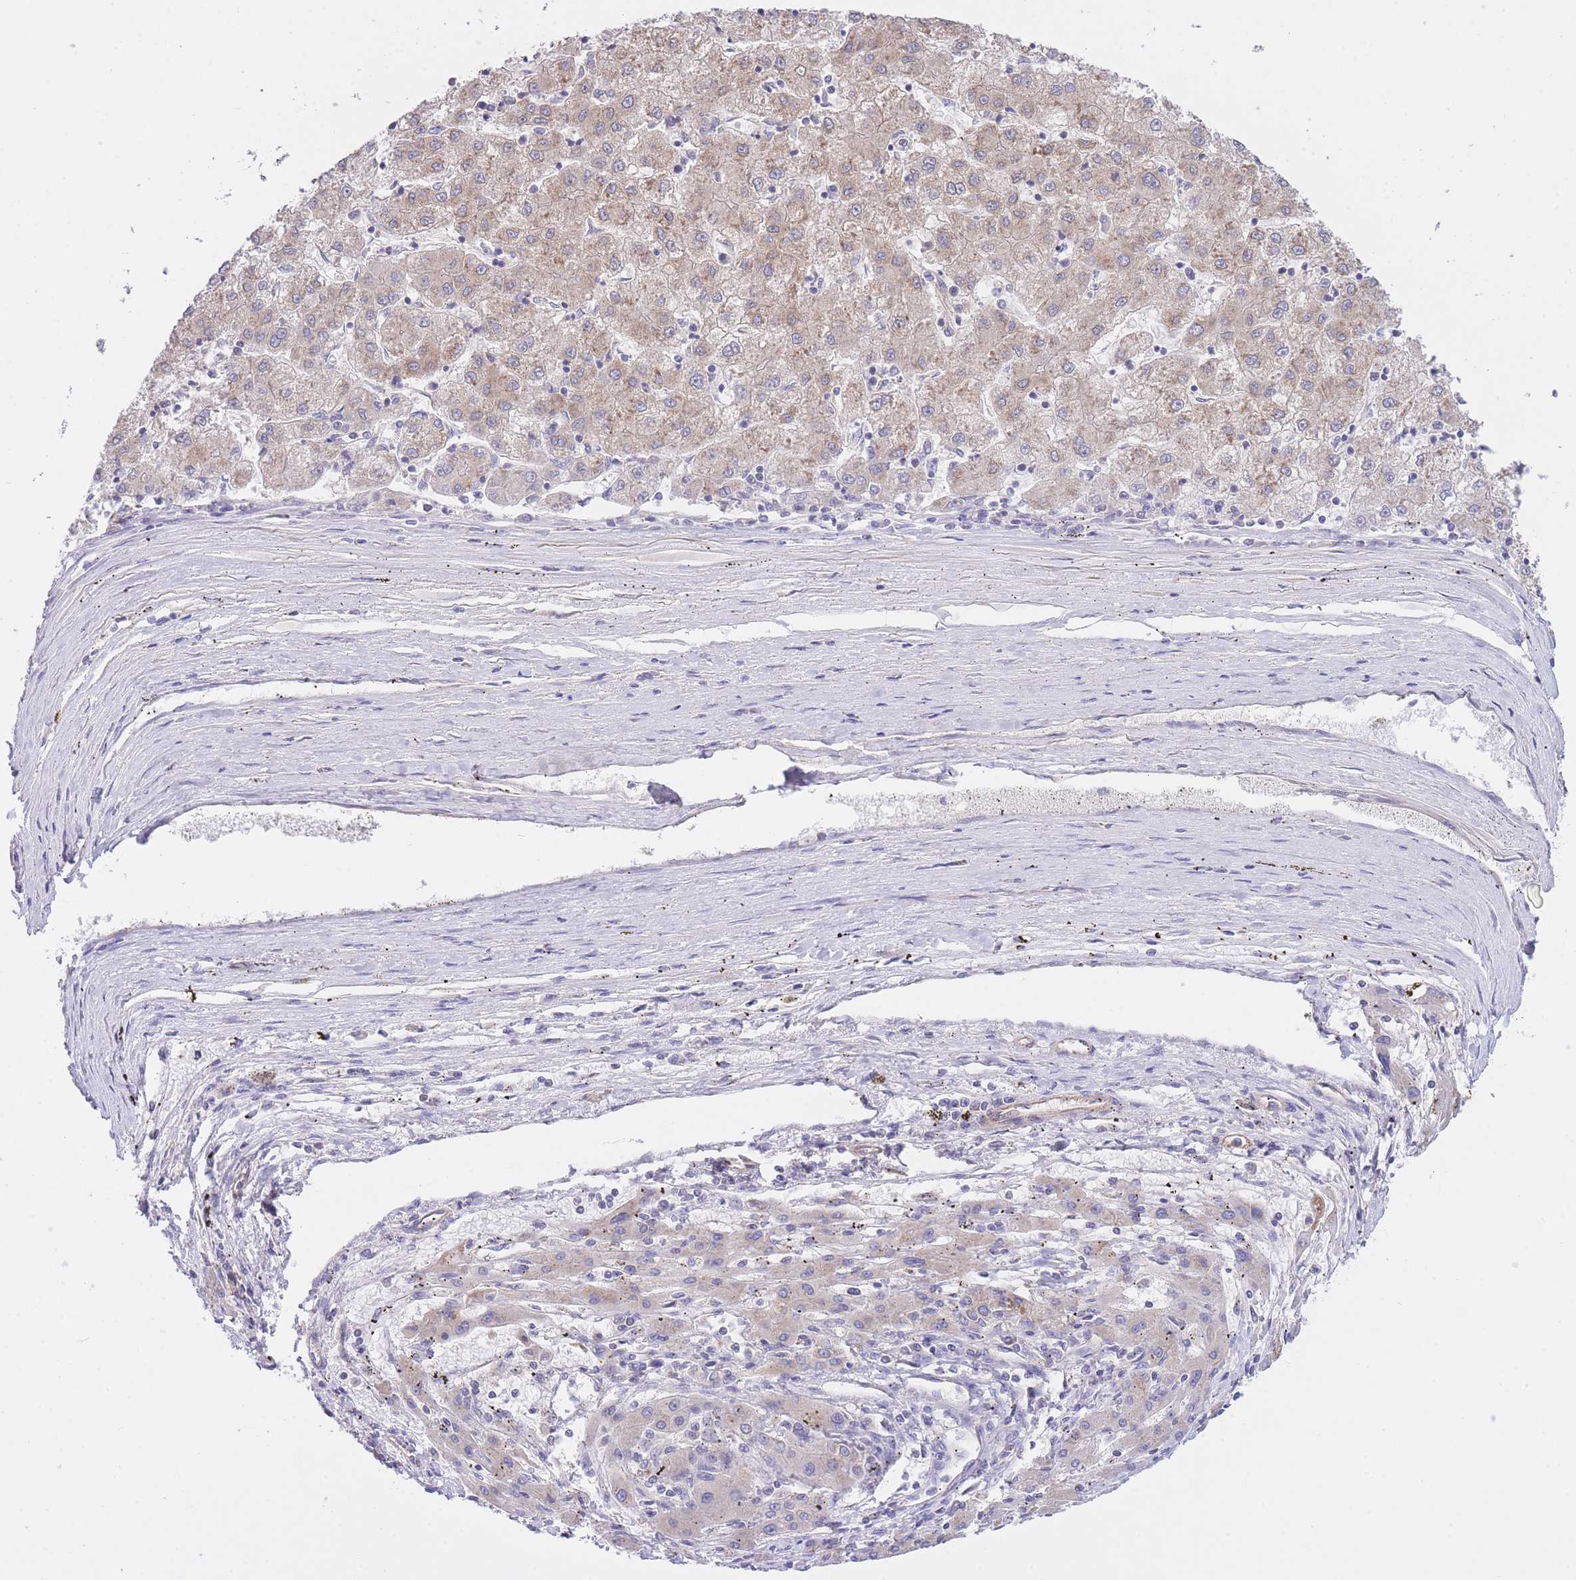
{"staining": {"intensity": "weak", "quantity": ">75%", "location": "cytoplasmic/membranous"}, "tissue": "liver cancer", "cell_type": "Tumor cells", "image_type": "cancer", "snomed": [{"axis": "morphology", "description": "Carcinoma, Hepatocellular, NOS"}, {"axis": "topography", "description": "Liver"}], "caption": "There is low levels of weak cytoplasmic/membranous expression in tumor cells of liver hepatocellular carcinoma, as demonstrated by immunohistochemical staining (brown color).", "gene": "CTBP1", "patient": {"sex": "male", "age": 72}}